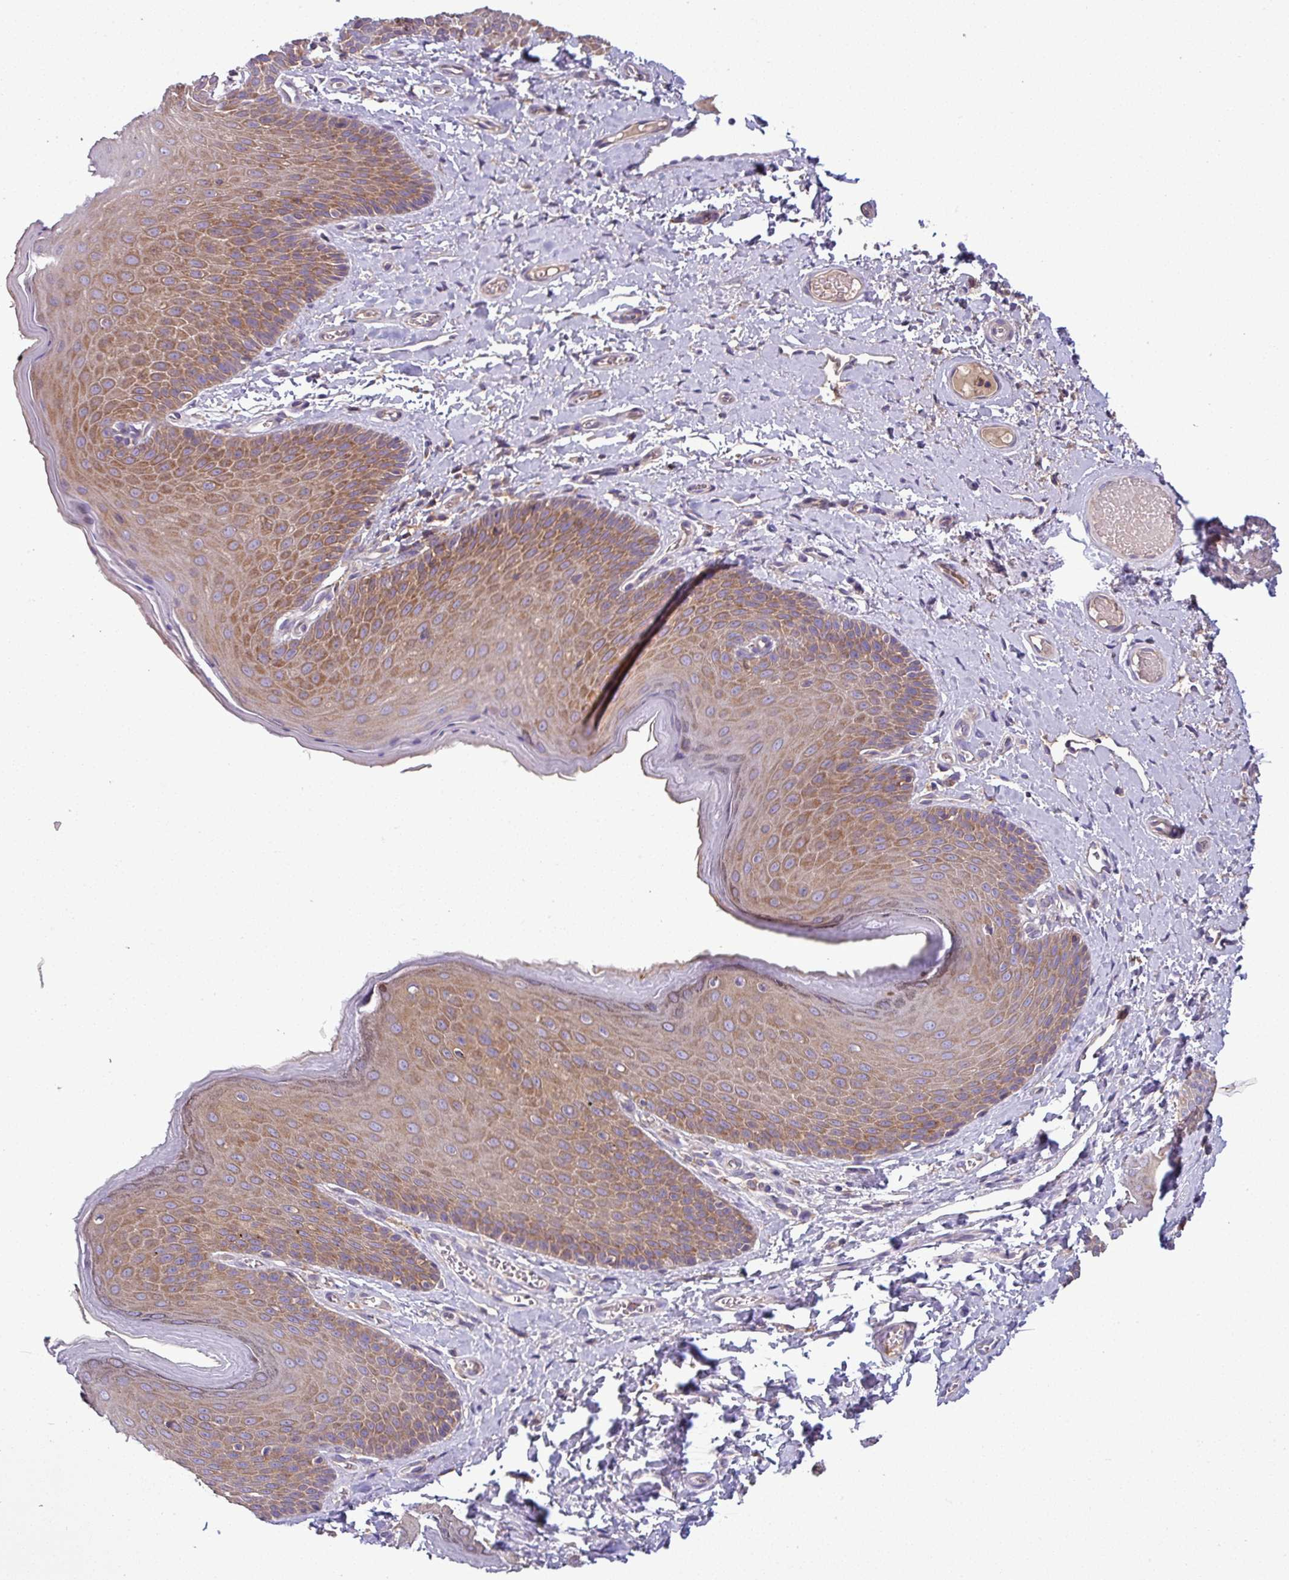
{"staining": {"intensity": "moderate", "quantity": ">75%", "location": "cytoplasmic/membranous"}, "tissue": "skin", "cell_type": "Epidermal cells", "image_type": "normal", "snomed": [{"axis": "morphology", "description": "Normal tissue, NOS"}, {"axis": "topography", "description": "Anal"}], "caption": "Approximately >75% of epidermal cells in unremarkable human skin display moderate cytoplasmic/membranous protein positivity as visualized by brown immunohistochemical staining.", "gene": "LRRC74B", "patient": {"sex": "female", "age": 40}}